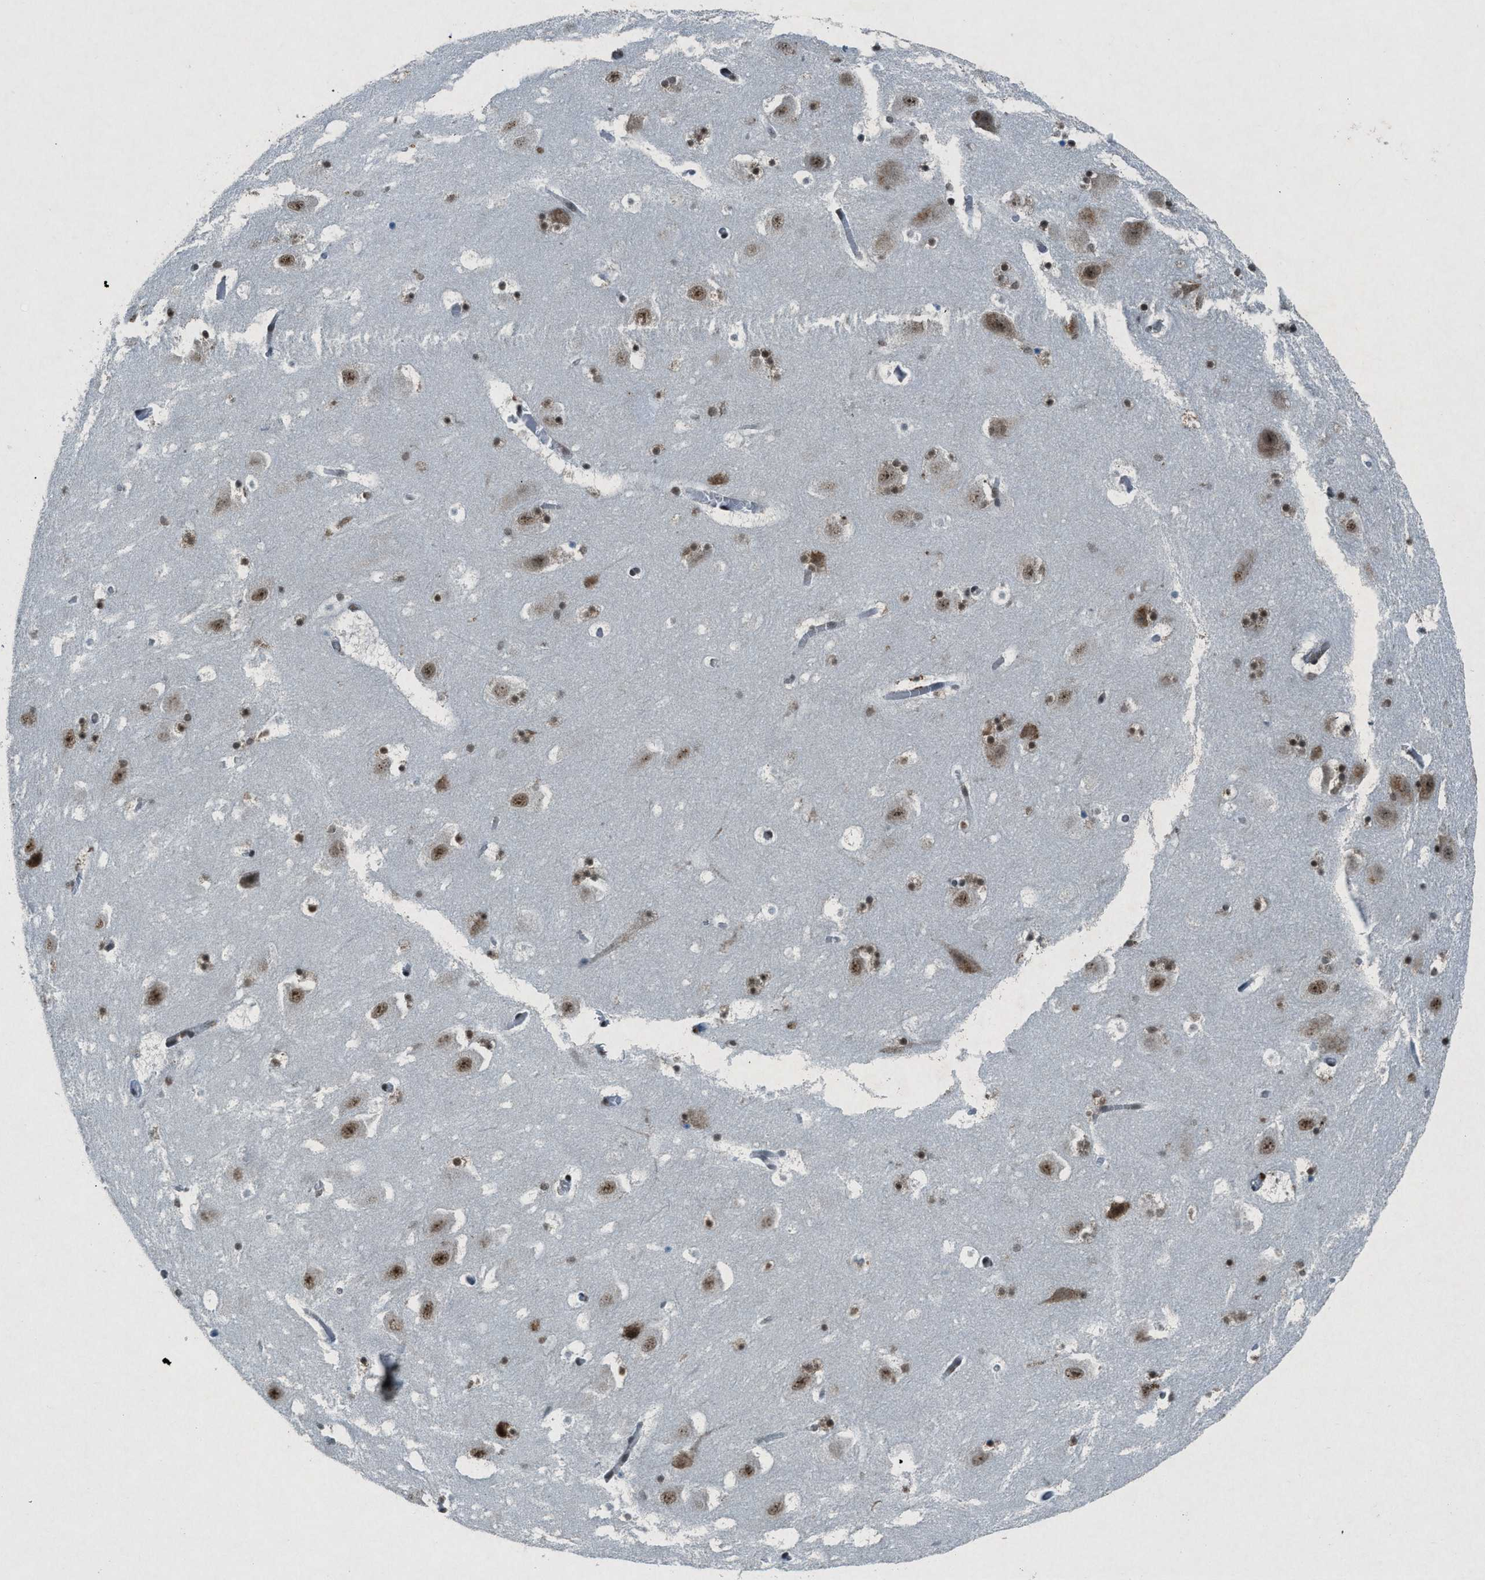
{"staining": {"intensity": "moderate", "quantity": "25%-75%", "location": "nuclear"}, "tissue": "hippocampus", "cell_type": "Glial cells", "image_type": "normal", "snomed": [{"axis": "morphology", "description": "Normal tissue, NOS"}, {"axis": "topography", "description": "Hippocampus"}], "caption": "DAB (3,3'-diaminobenzidine) immunohistochemical staining of benign human hippocampus demonstrates moderate nuclear protein expression in approximately 25%-75% of glial cells. (DAB (3,3'-diaminobenzidine) IHC with brightfield microscopy, high magnification).", "gene": "NXF1", "patient": {"sex": "male", "age": 45}}